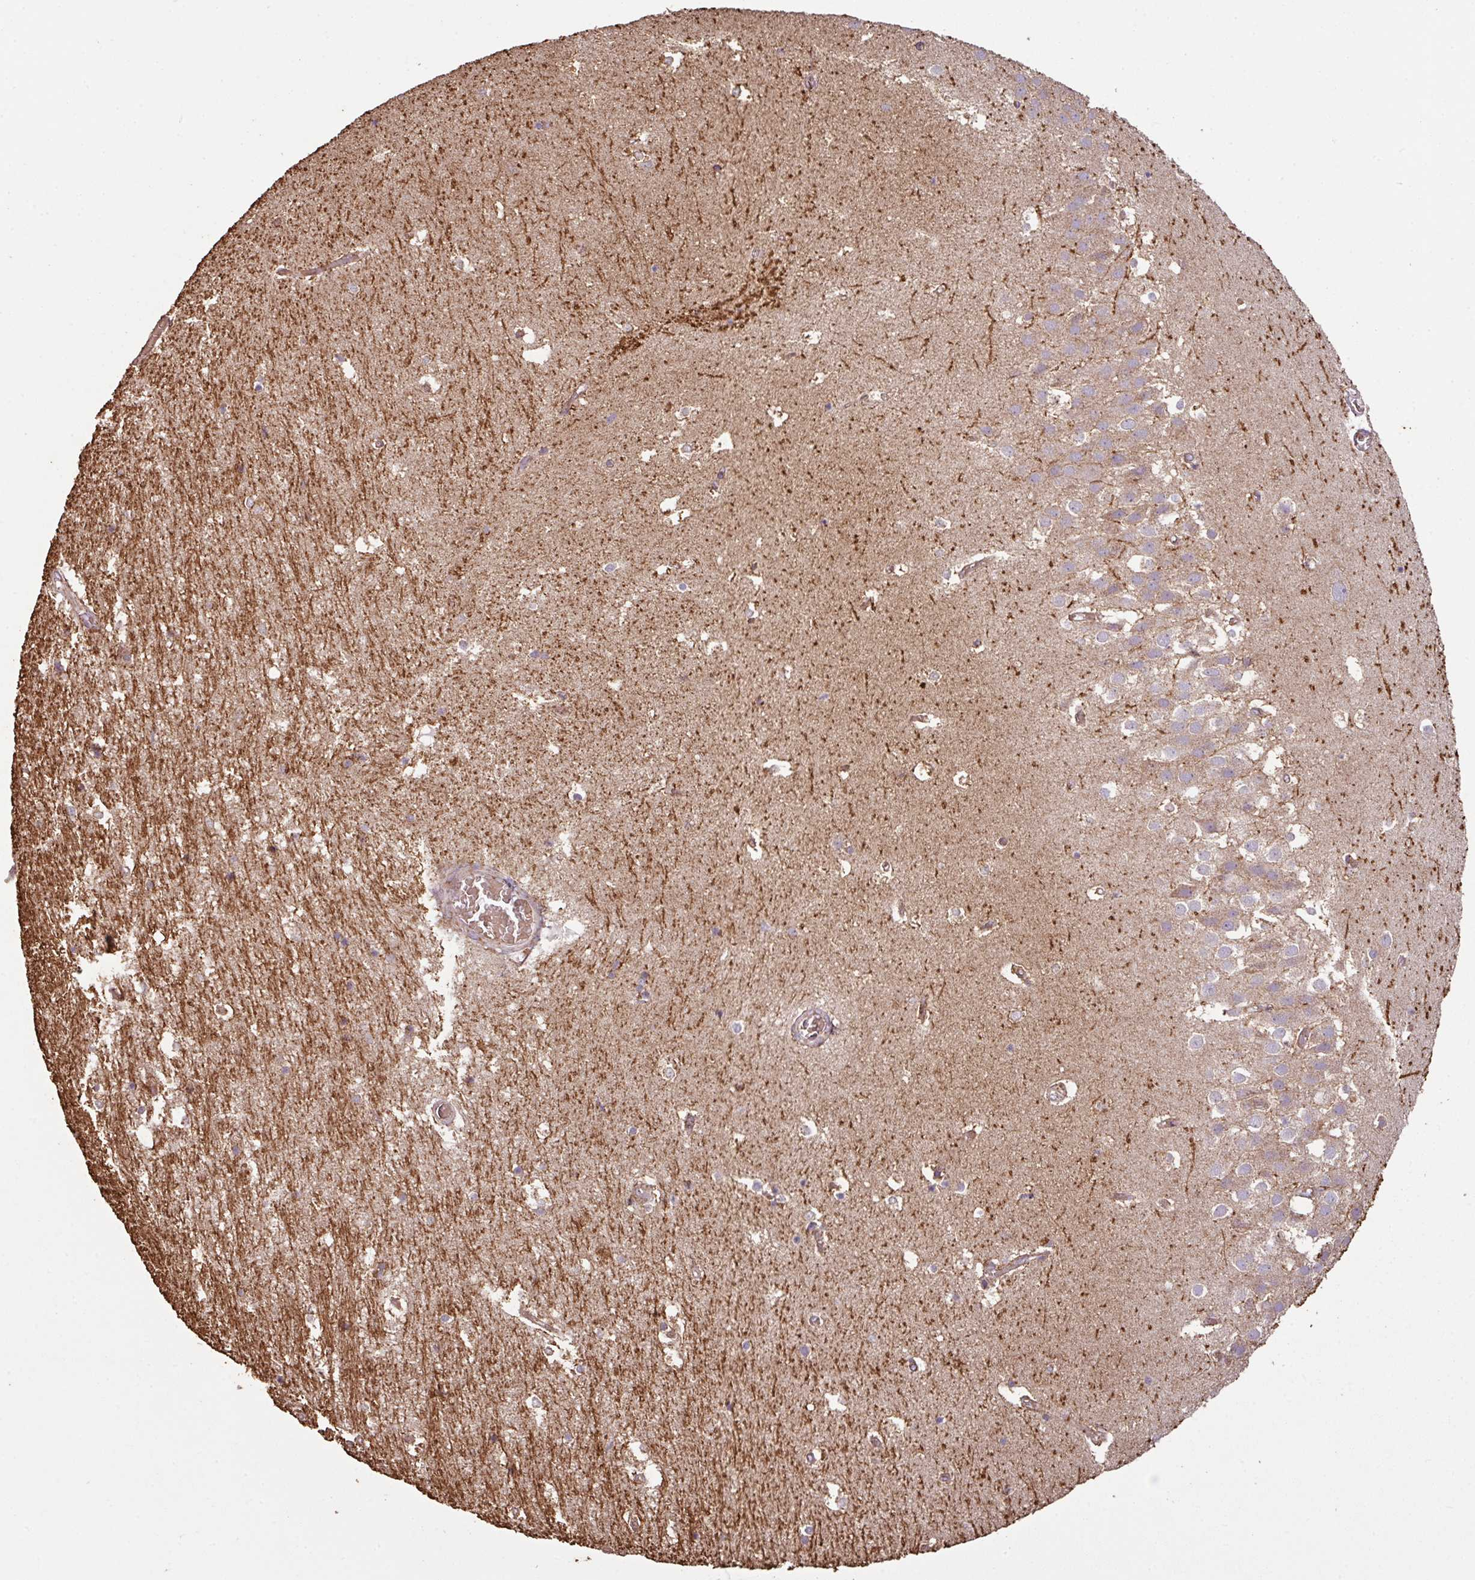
{"staining": {"intensity": "weak", "quantity": "<25%", "location": "cytoplasmic/membranous"}, "tissue": "hippocampus", "cell_type": "Glial cells", "image_type": "normal", "snomed": [{"axis": "morphology", "description": "Normal tissue, NOS"}, {"axis": "topography", "description": "Hippocampus"}], "caption": "An IHC micrograph of benign hippocampus is shown. There is no staining in glial cells of hippocampus.", "gene": "ENSG00000260170", "patient": {"sex": "female", "age": 52}}